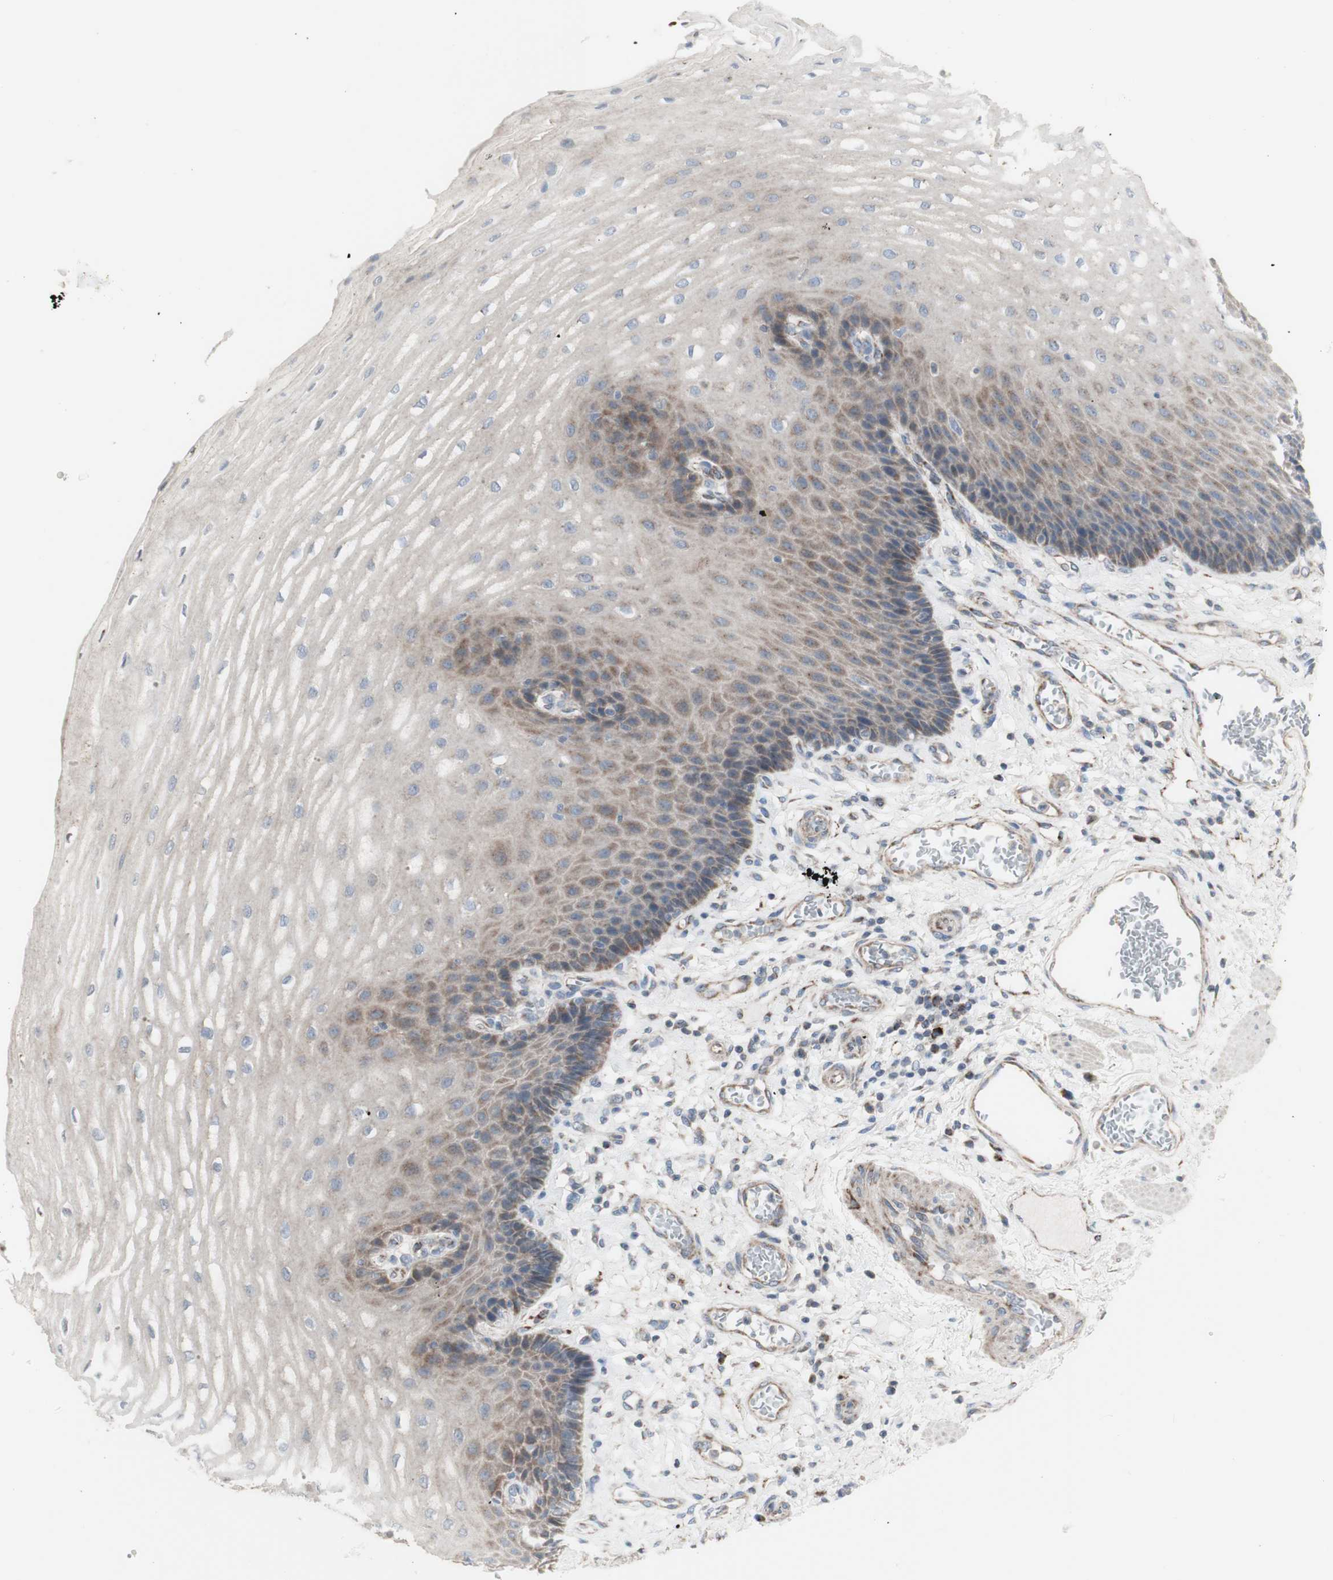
{"staining": {"intensity": "weak", "quantity": "25%-75%", "location": "cytoplasmic/membranous"}, "tissue": "esophagus", "cell_type": "Squamous epithelial cells", "image_type": "normal", "snomed": [{"axis": "morphology", "description": "Normal tissue, NOS"}, {"axis": "topography", "description": "Esophagus"}], "caption": "A micrograph of esophagus stained for a protein reveals weak cytoplasmic/membranous brown staining in squamous epithelial cells. (IHC, brightfield microscopy, high magnification).", "gene": "C3orf52", "patient": {"sex": "male", "age": 54}}